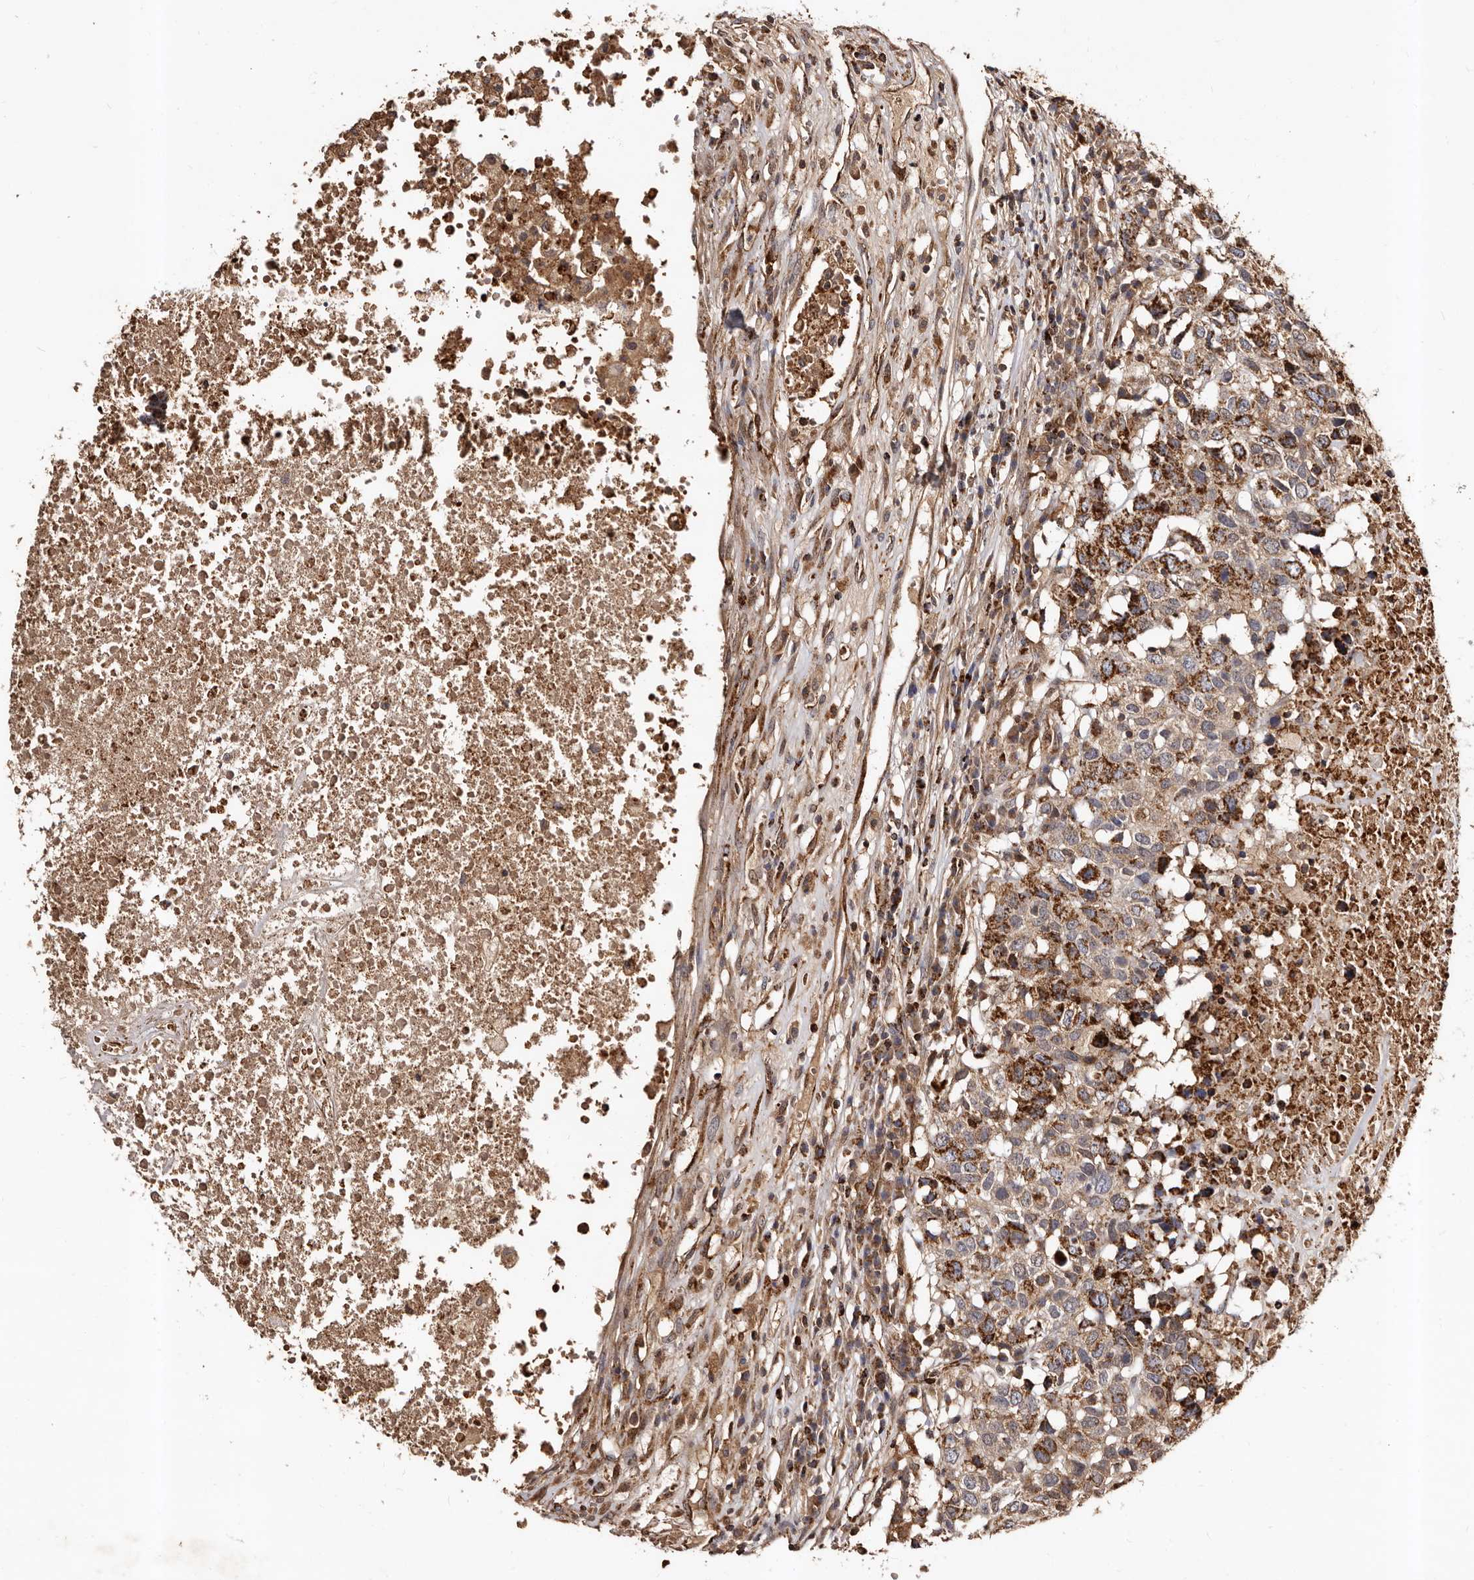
{"staining": {"intensity": "strong", "quantity": "<25%", "location": "cytoplasmic/membranous"}, "tissue": "head and neck cancer", "cell_type": "Tumor cells", "image_type": "cancer", "snomed": [{"axis": "morphology", "description": "Squamous cell carcinoma, NOS"}, {"axis": "topography", "description": "Head-Neck"}], "caption": "This image displays IHC staining of head and neck squamous cell carcinoma, with medium strong cytoplasmic/membranous staining in about <25% of tumor cells.", "gene": "BAX", "patient": {"sex": "male", "age": 66}}